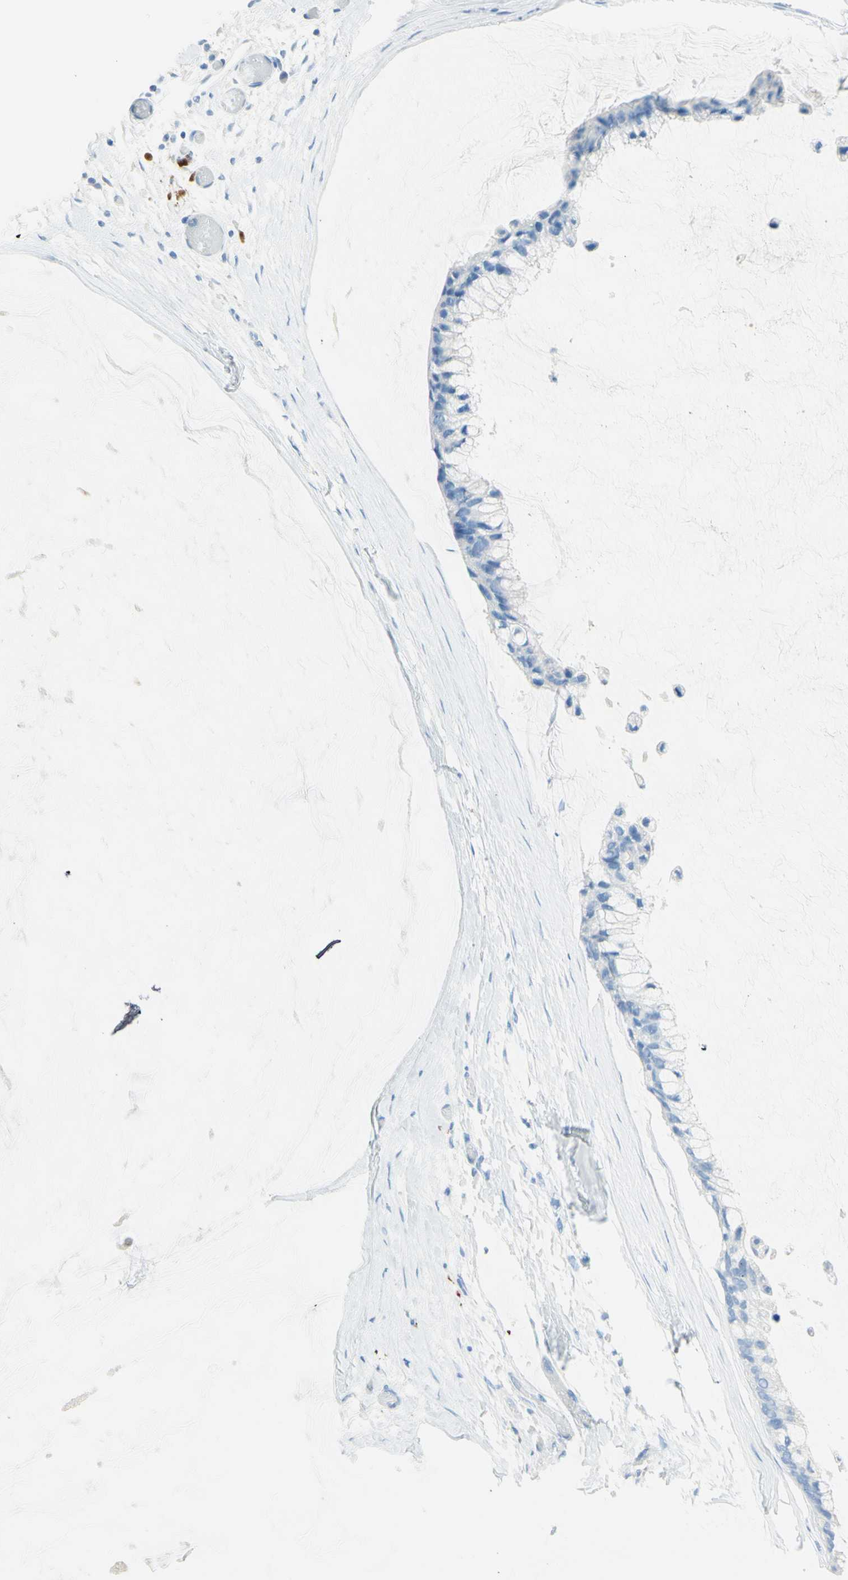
{"staining": {"intensity": "negative", "quantity": "none", "location": "none"}, "tissue": "ovarian cancer", "cell_type": "Tumor cells", "image_type": "cancer", "snomed": [{"axis": "morphology", "description": "Cystadenocarcinoma, mucinous, NOS"}, {"axis": "topography", "description": "Ovary"}], "caption": "The IHC micrograph has no significant positivity in tumor cells of ovarian cancer (mucinous cystadenocarcinoma) tissue.", "gene": "IL6ST", "patient": {"sex": "female", "age": 39}}